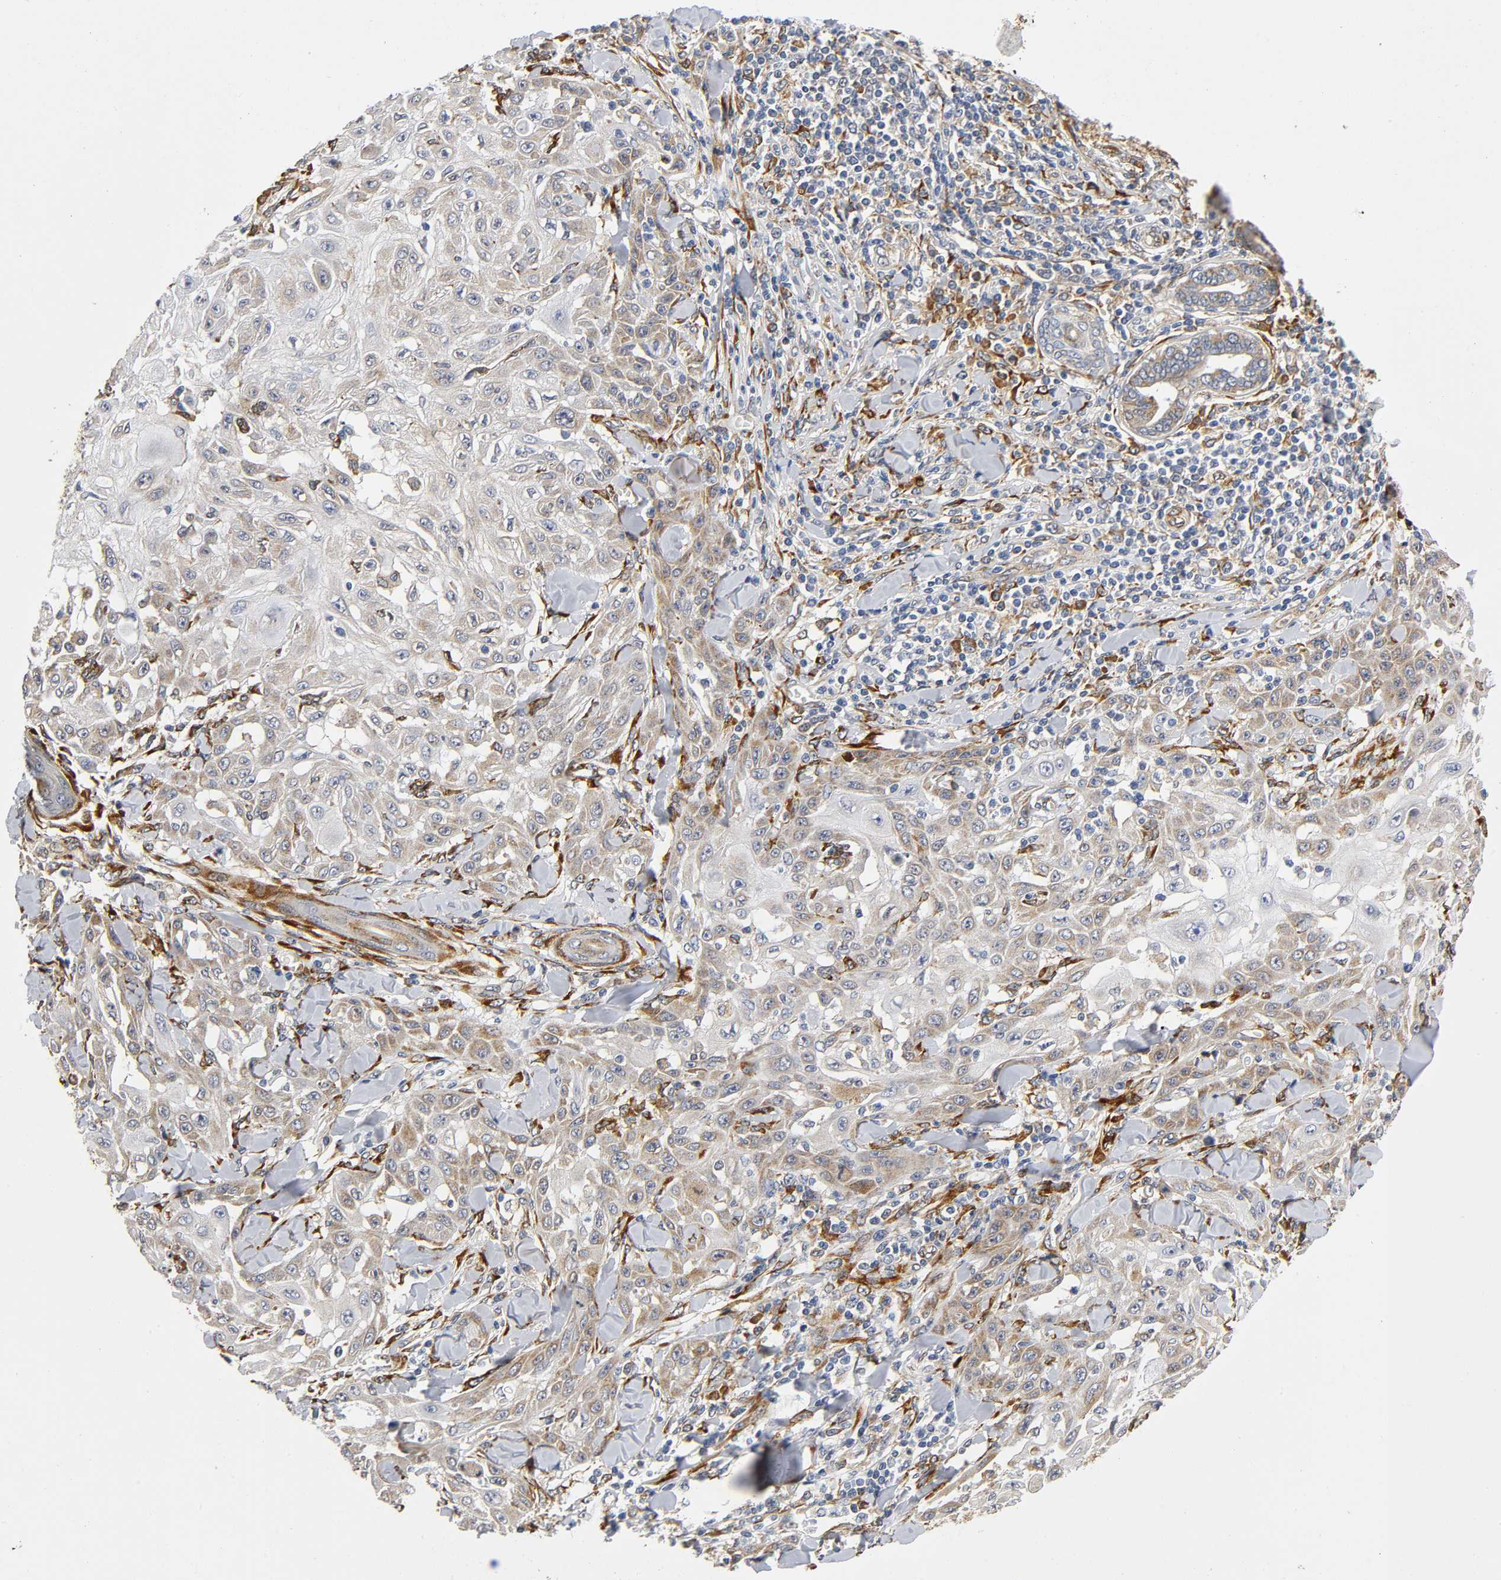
{"staining": {"intensity": "moderate", "quantity": "25%-75%", "location": "cytoplasmic/membranous"}, "tissue": "skin cancer", "cell_type": "Tumor cells", "image_type": "cancer", "snomed": [{"axis": "morphology", "description": "Squamous cell carcinoma, NOS"}, {"axis": "topography", "description": "Skin"}], "caption": "High-magnification brightfield microscopy of skin squamous cell carcinoma stained with DAB (brown) and counterstained with hematoxylin (blue). tumor cells exhibit moderate cytoplasmic/membranous expression is appreciated in about25%-75% of cells.", "gene": "SOS2", "patient": {"sex": "male", "age": 24}}